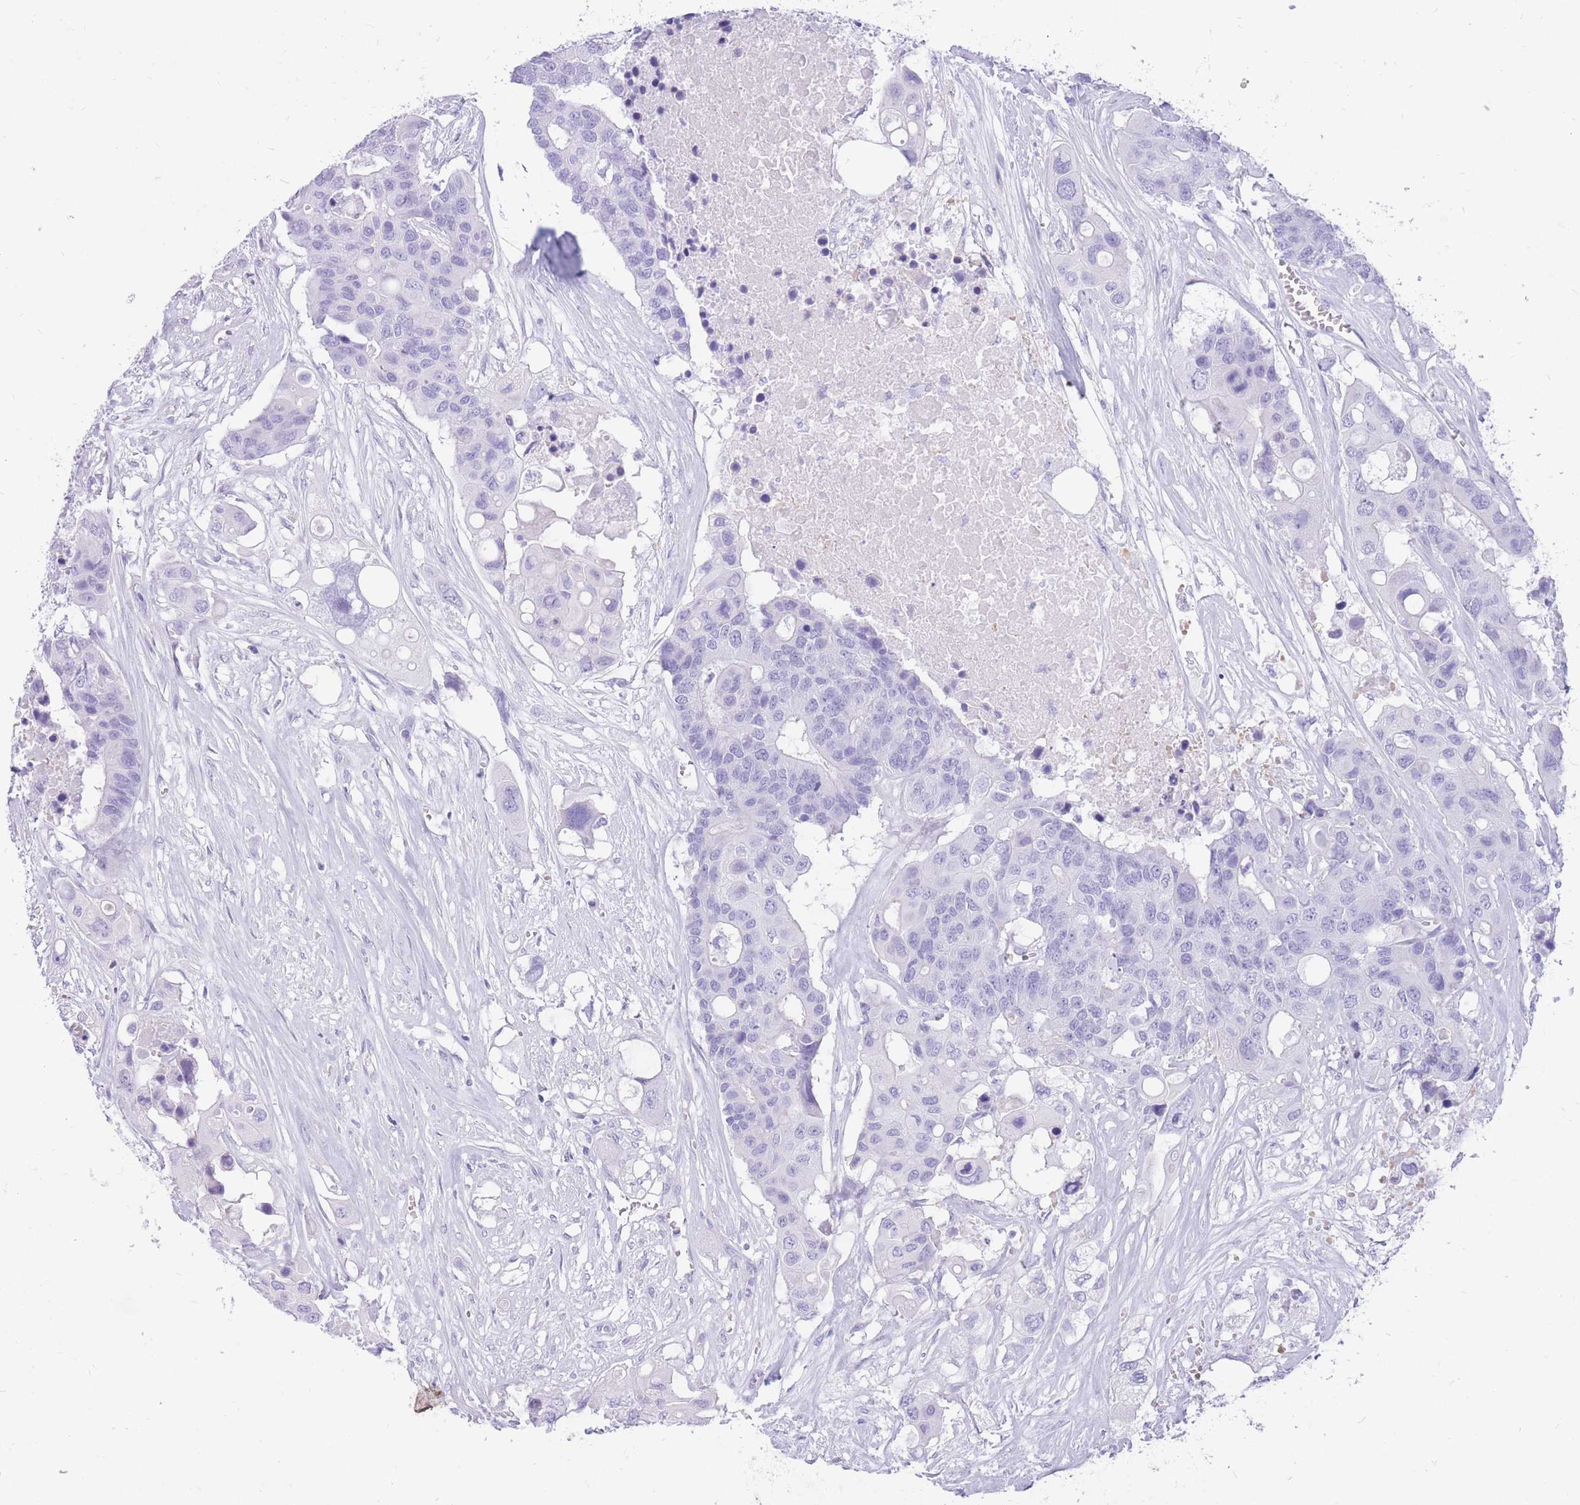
{"staining": {"intensity": "negative", "quantity": "none", "location": "none"}, "tissue": "colorectal cancer", "cell_type": "Tumor cells", "image_type": "cancer", "snomed": [{"axis": "morphology", "description": "Adenocarcinoma, NOS"}, {"axis": "topography", "description": "Colon"}], "caption": "This is a micrograph of IHC staining of colorectal cancer, which shows no positivity in tumor cells.", "gene": "CYP21A2", "patient": {"sex": "male", "age": 77}}